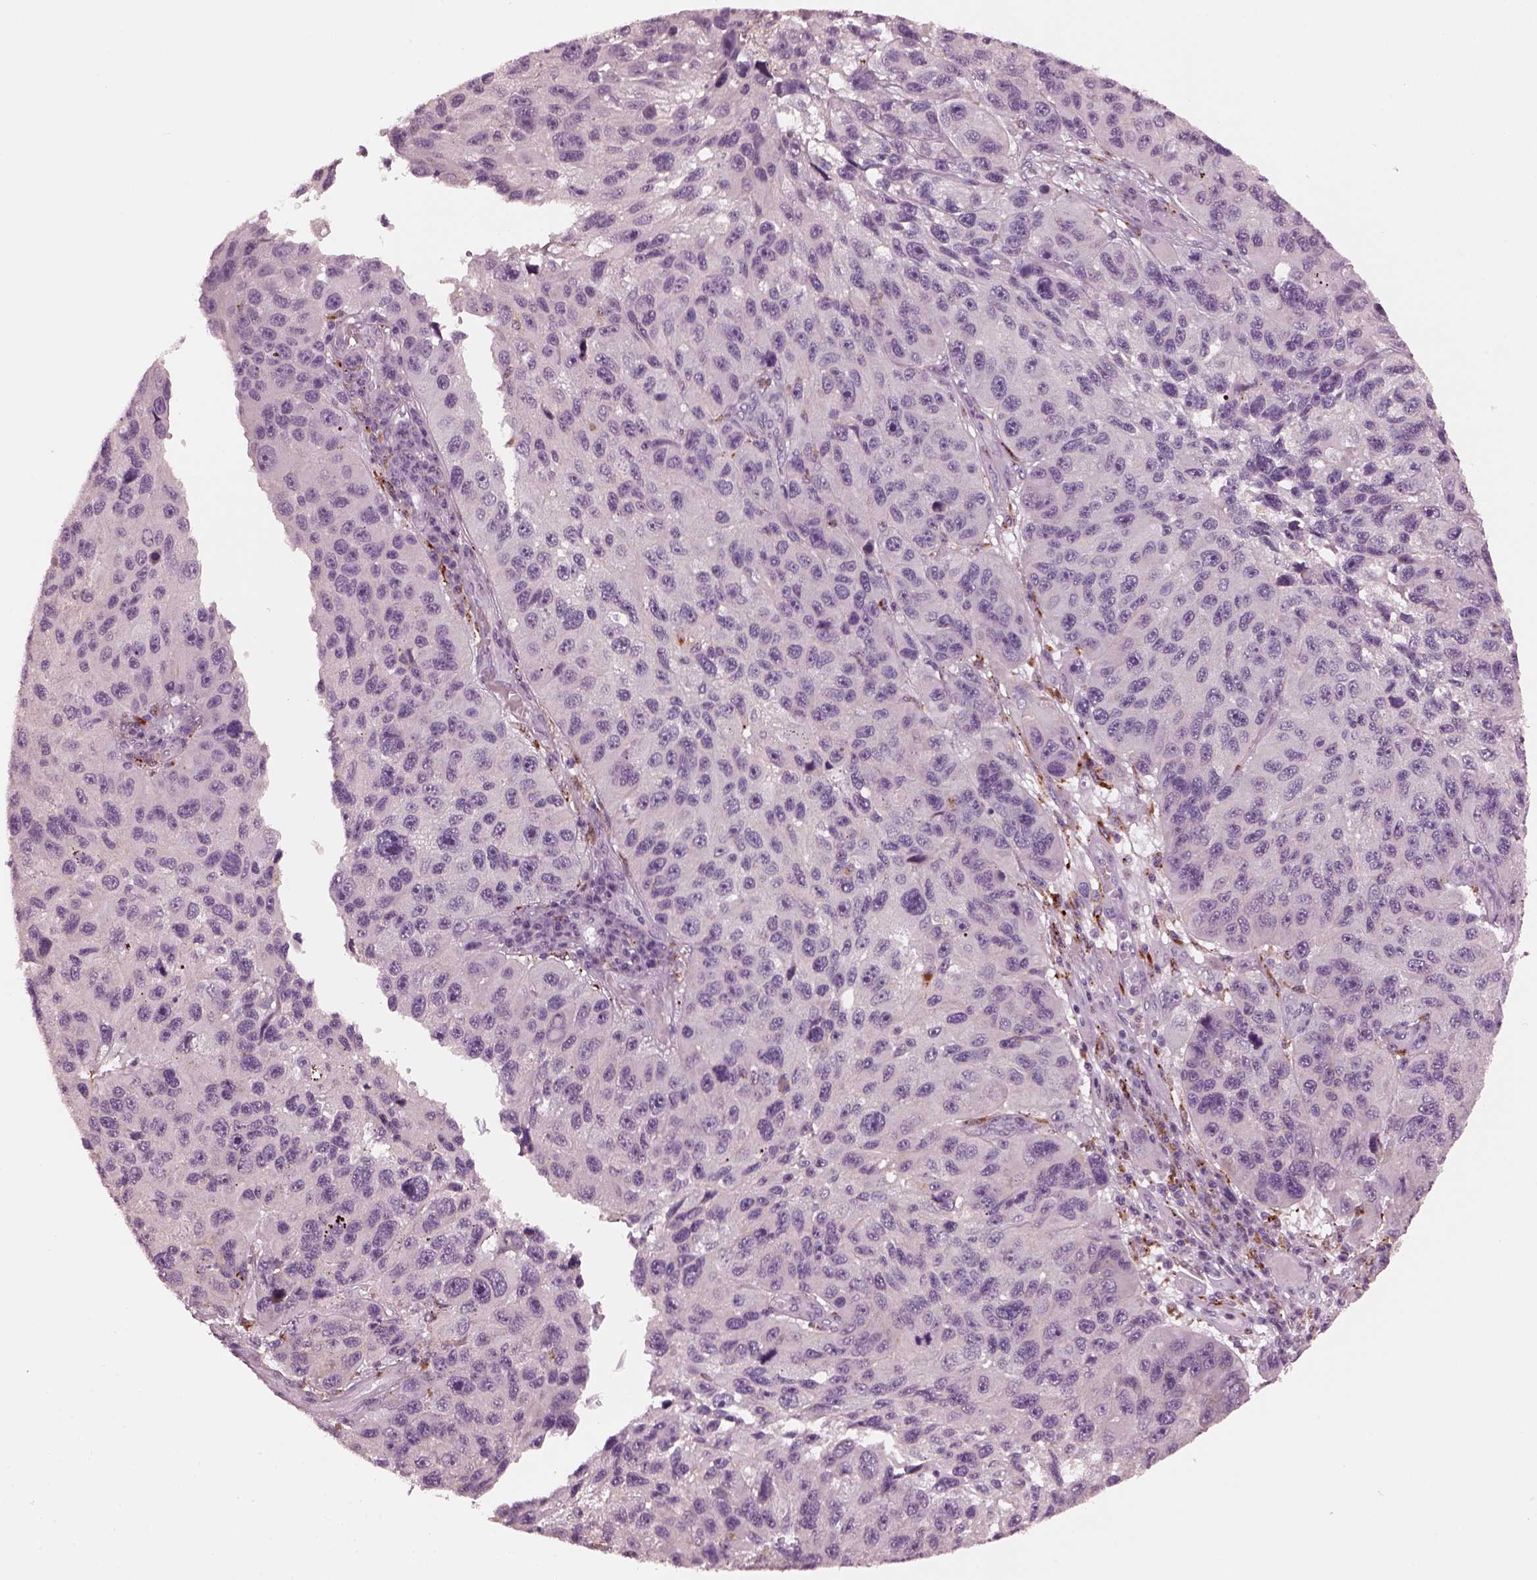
{"staining": {"intensity": "negative", "quantity": "none", "location": "none"}, "tissue": "melanoma", "cell_type": "Tumor cells", "image_type": "cancer", "snomed": [{"axis": "morphology", "description": "Malignant melanoma, NOS"}, {"axis": "topography", "description": "Skin"}], "caption": "Immunohistochemical staining of malignant melanoma reveals no significant expression in tumor cells. (Immunohistochemistry (ihc), brightfield microscopy, high magnification).", "gene": "SLAMF8", "patient": {"sex": "male", "age": 53}}